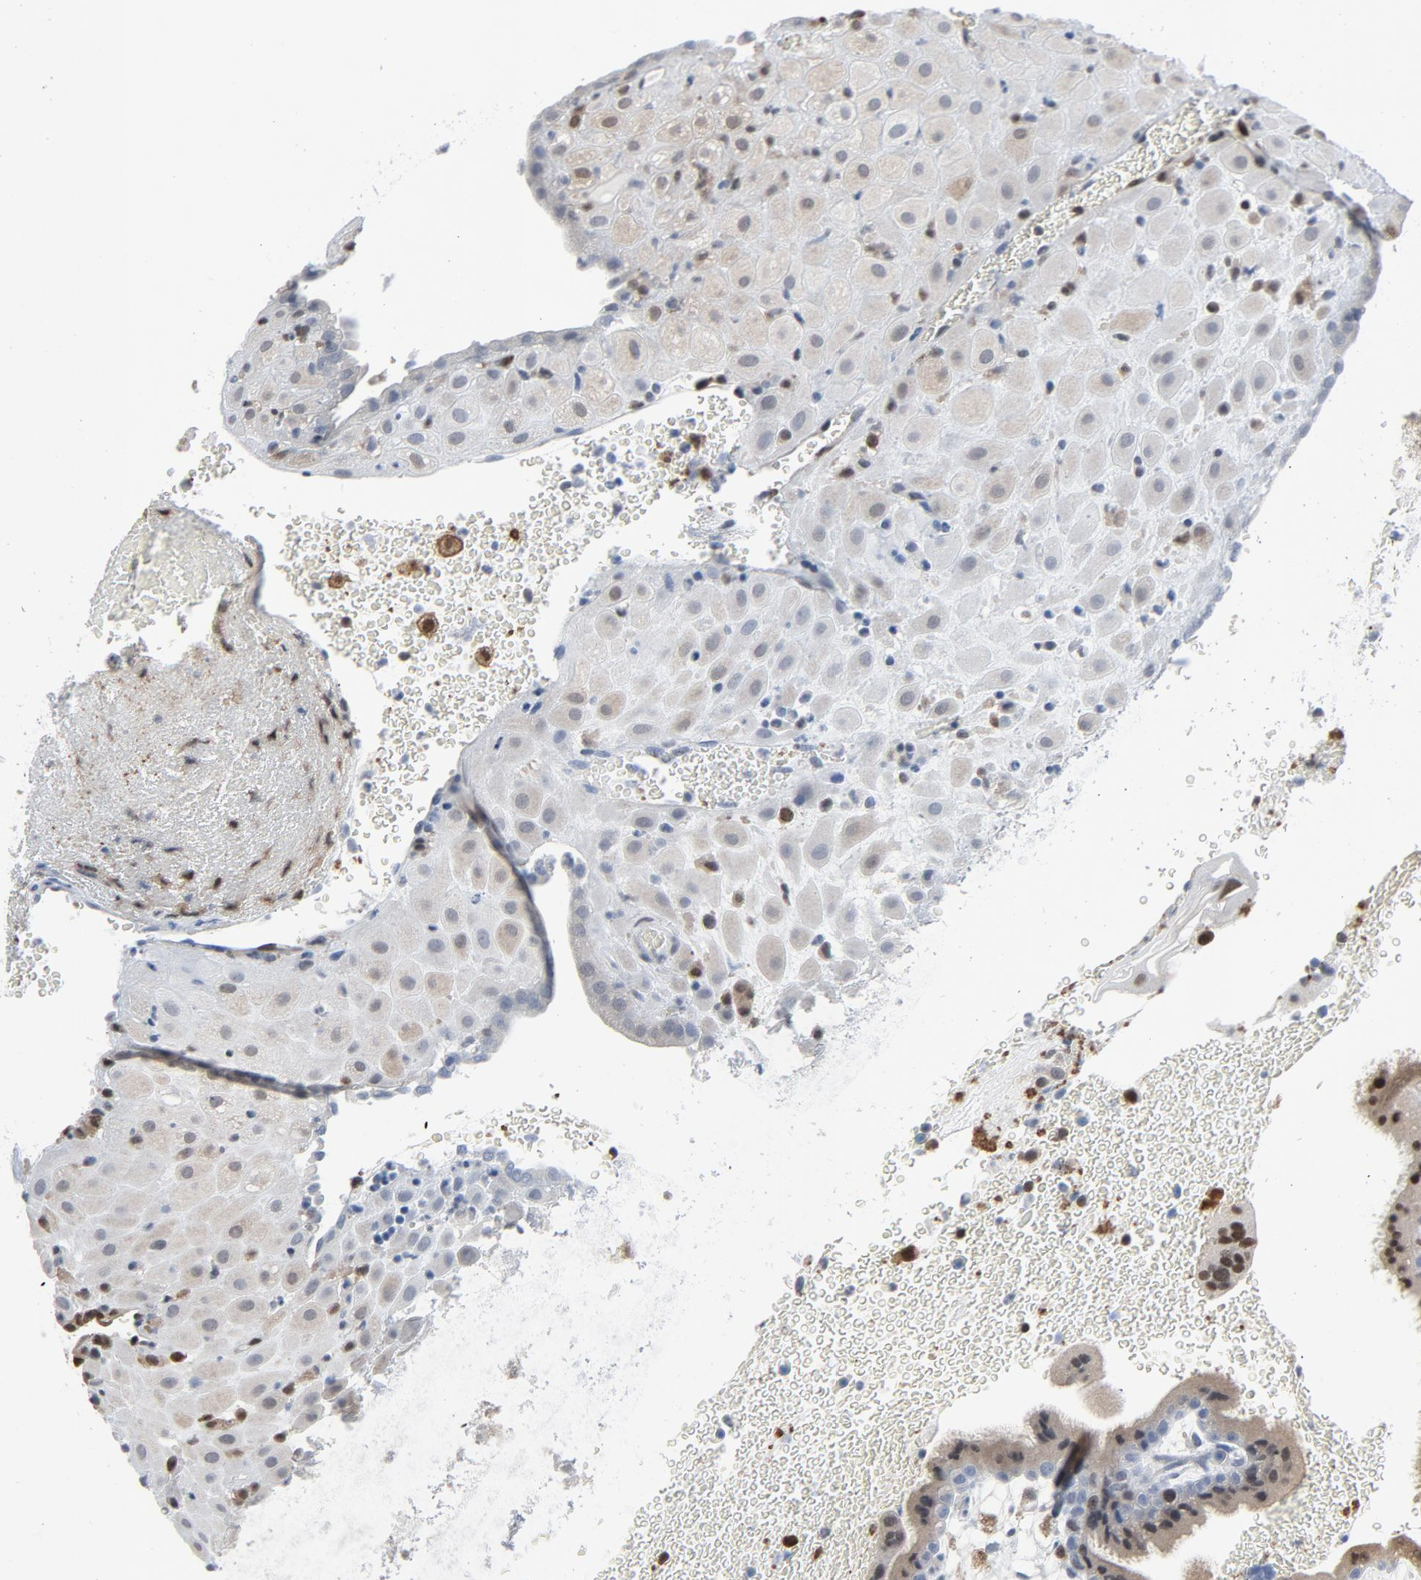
{"staining": {"intensity": "negative", "quantity": "none", "location": "none"}, "tissue": "placenta", "cell_type": "Decidual cells", "image_type": "normal", "snomed": [{"axis": "morphology", "description": "Normal tissue, NOS"}, {"axis": "topography", "description": "Placenta"}], "caption": "Decidual cells are negative for brown protein staining in unremarkable placenta.", "gene": "STAT5A", "patient": {"sex": "female", "age": 19}}